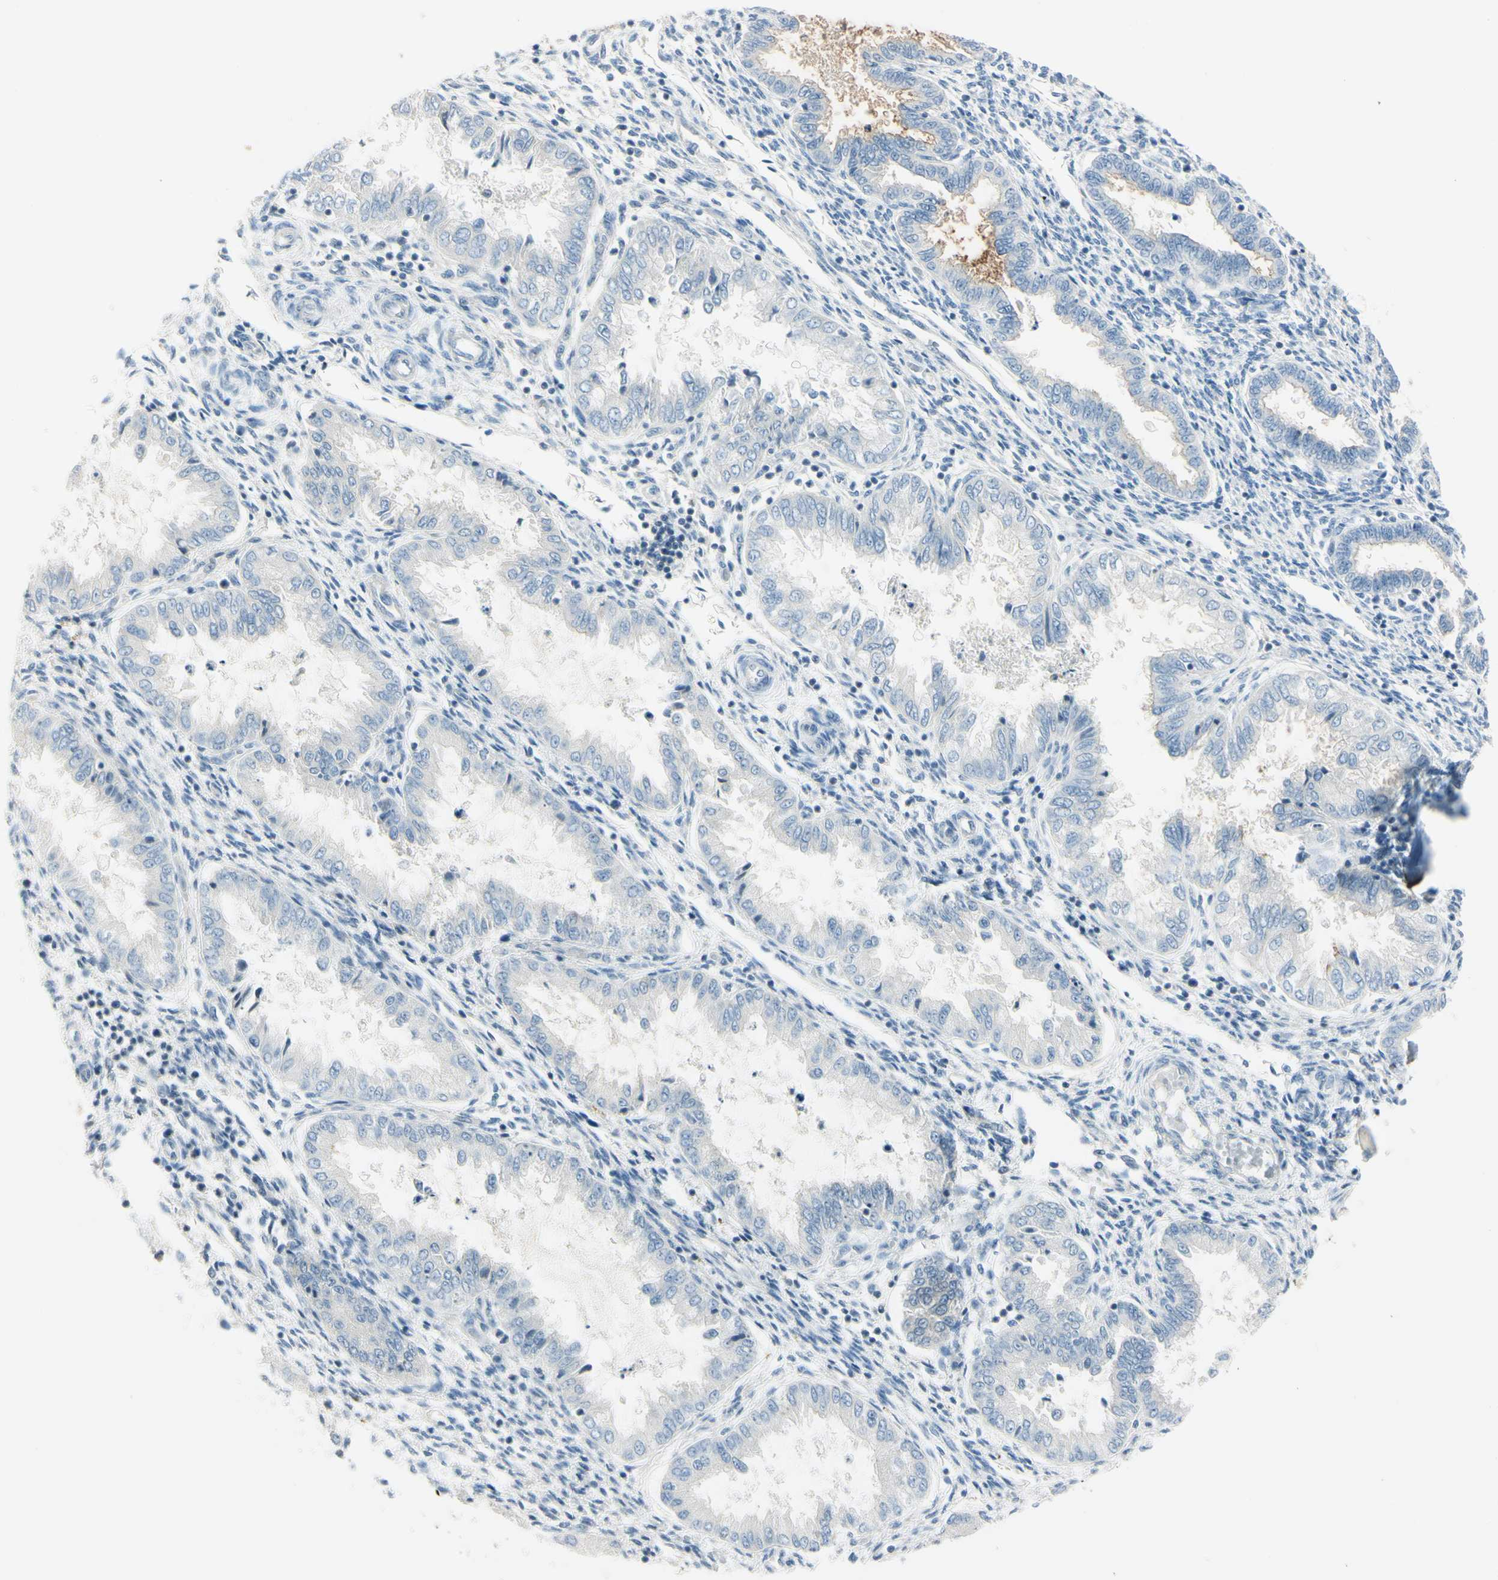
{"staining": {"intensity": "negative", "quantity": "none", "location": "none"}, "tissue": "endometrium", "cell_type": "Cells in endometrial stroma", "image_type": "normal", "snomed": [{"axis": "morphology", "description": "Normal tissue, NOS"}, {"axis": "topography", "description": "Endometrium"}], "caption": "Endometrium was stained to show a protein in brown. There is no significant positivity in cells in endometrial stroma. (DAB immunohistochemistry with hematoxylin counter stain).", "gene": "ASB9", "patient": {"sex": "female", "age": 33}}